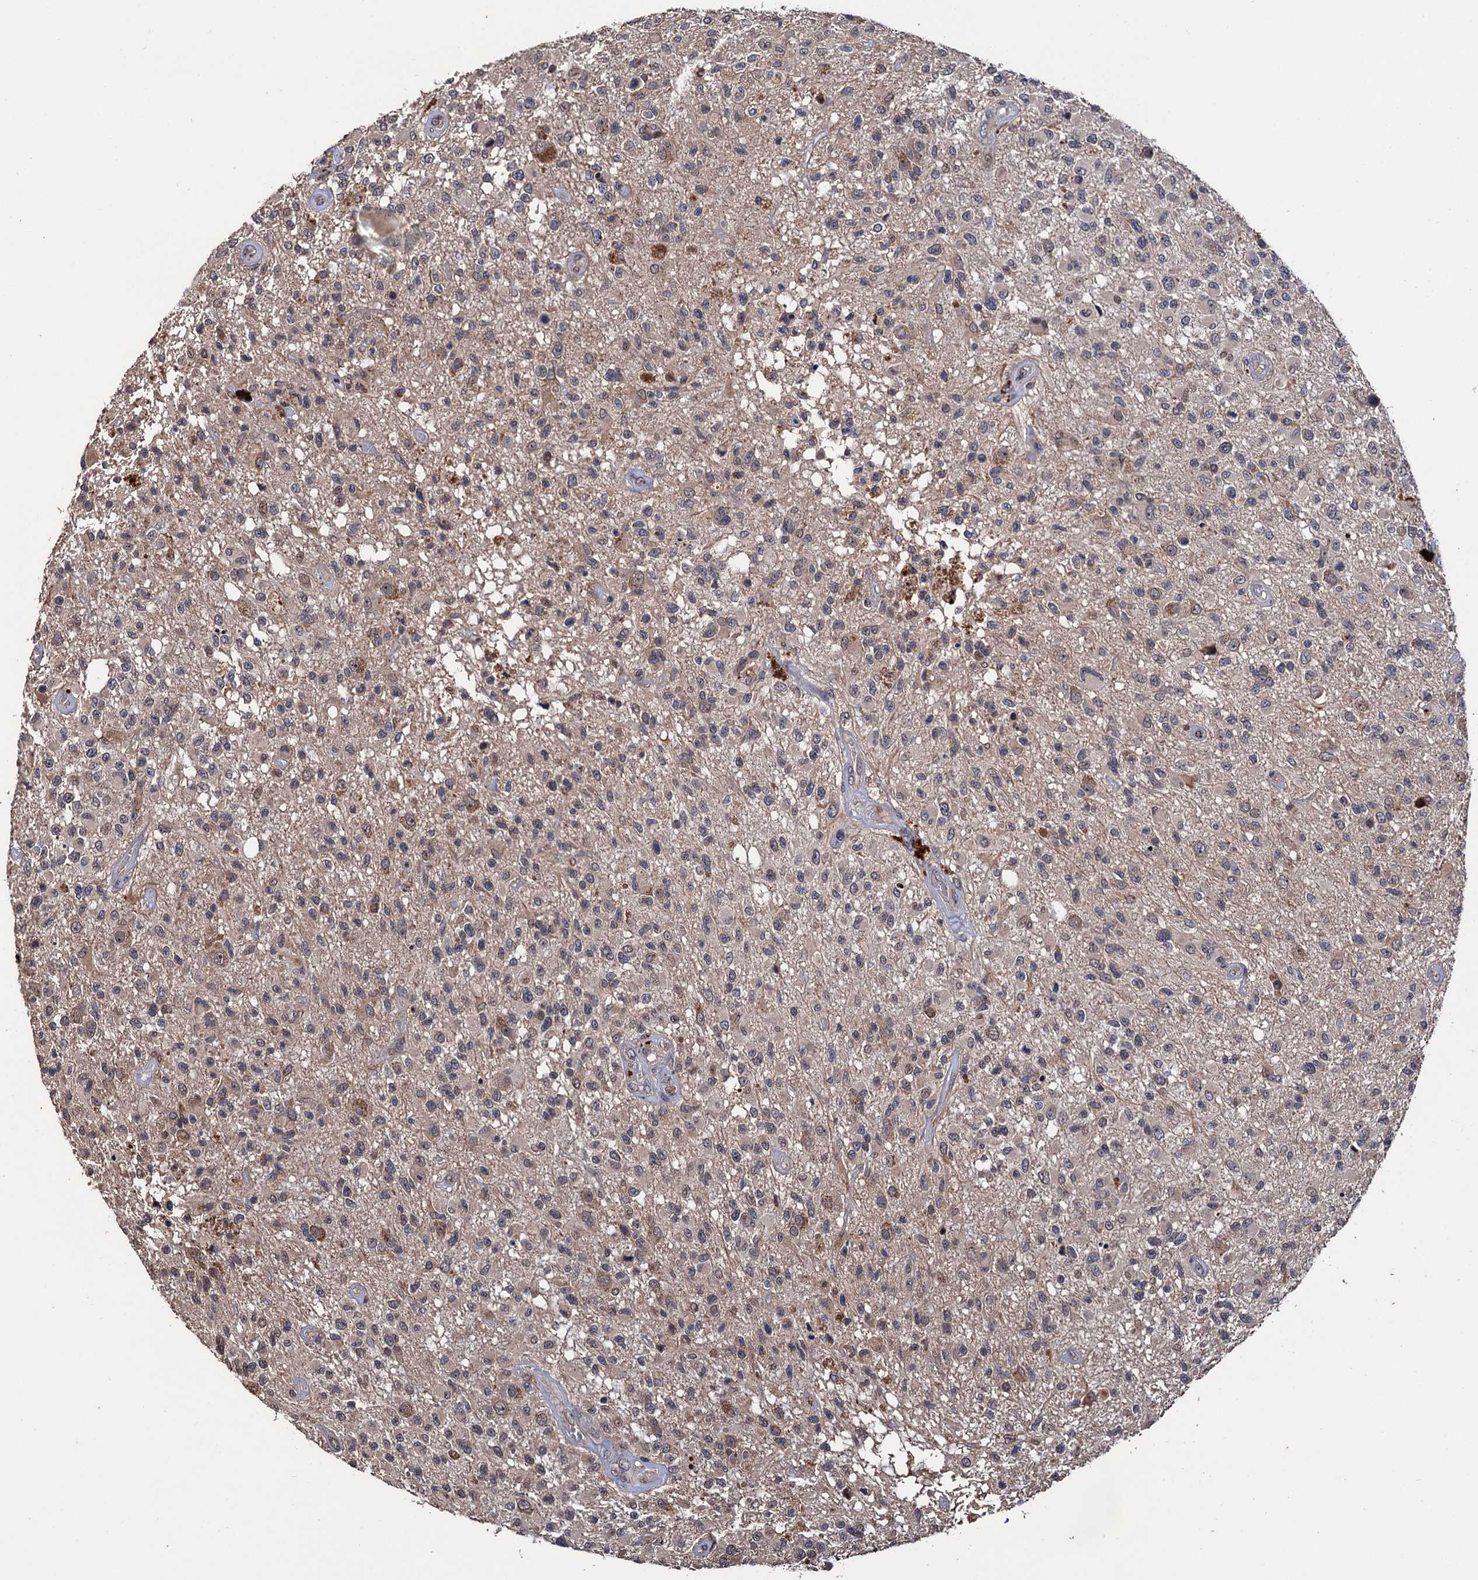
{"staining": {"intensity": "weak", "quantity": "25%-75%", "location": "cytoplasmic/membranous,nuclear"}, "tissue": "glioma", "cell_type": "Tumor cells", "image_type": "cancer", "snomed": [{"axis": "morphology", "description": "Glioma, malignant, High grade"}, {"axis": "morphology", "description": "Glioblastoma, NOS"}, {"axis": "topography", "description": "Brain"}], "caption": "High-power microscopy captured an immunohistochemistry (IHC) photomicrograph of glioma, revealing weak cytoplasmic/membranous and nuclear expression in approximately 25%-75% of tumor cells.", "gene": "LRRC63", "patient": {"sex": "male", "age": 60}}